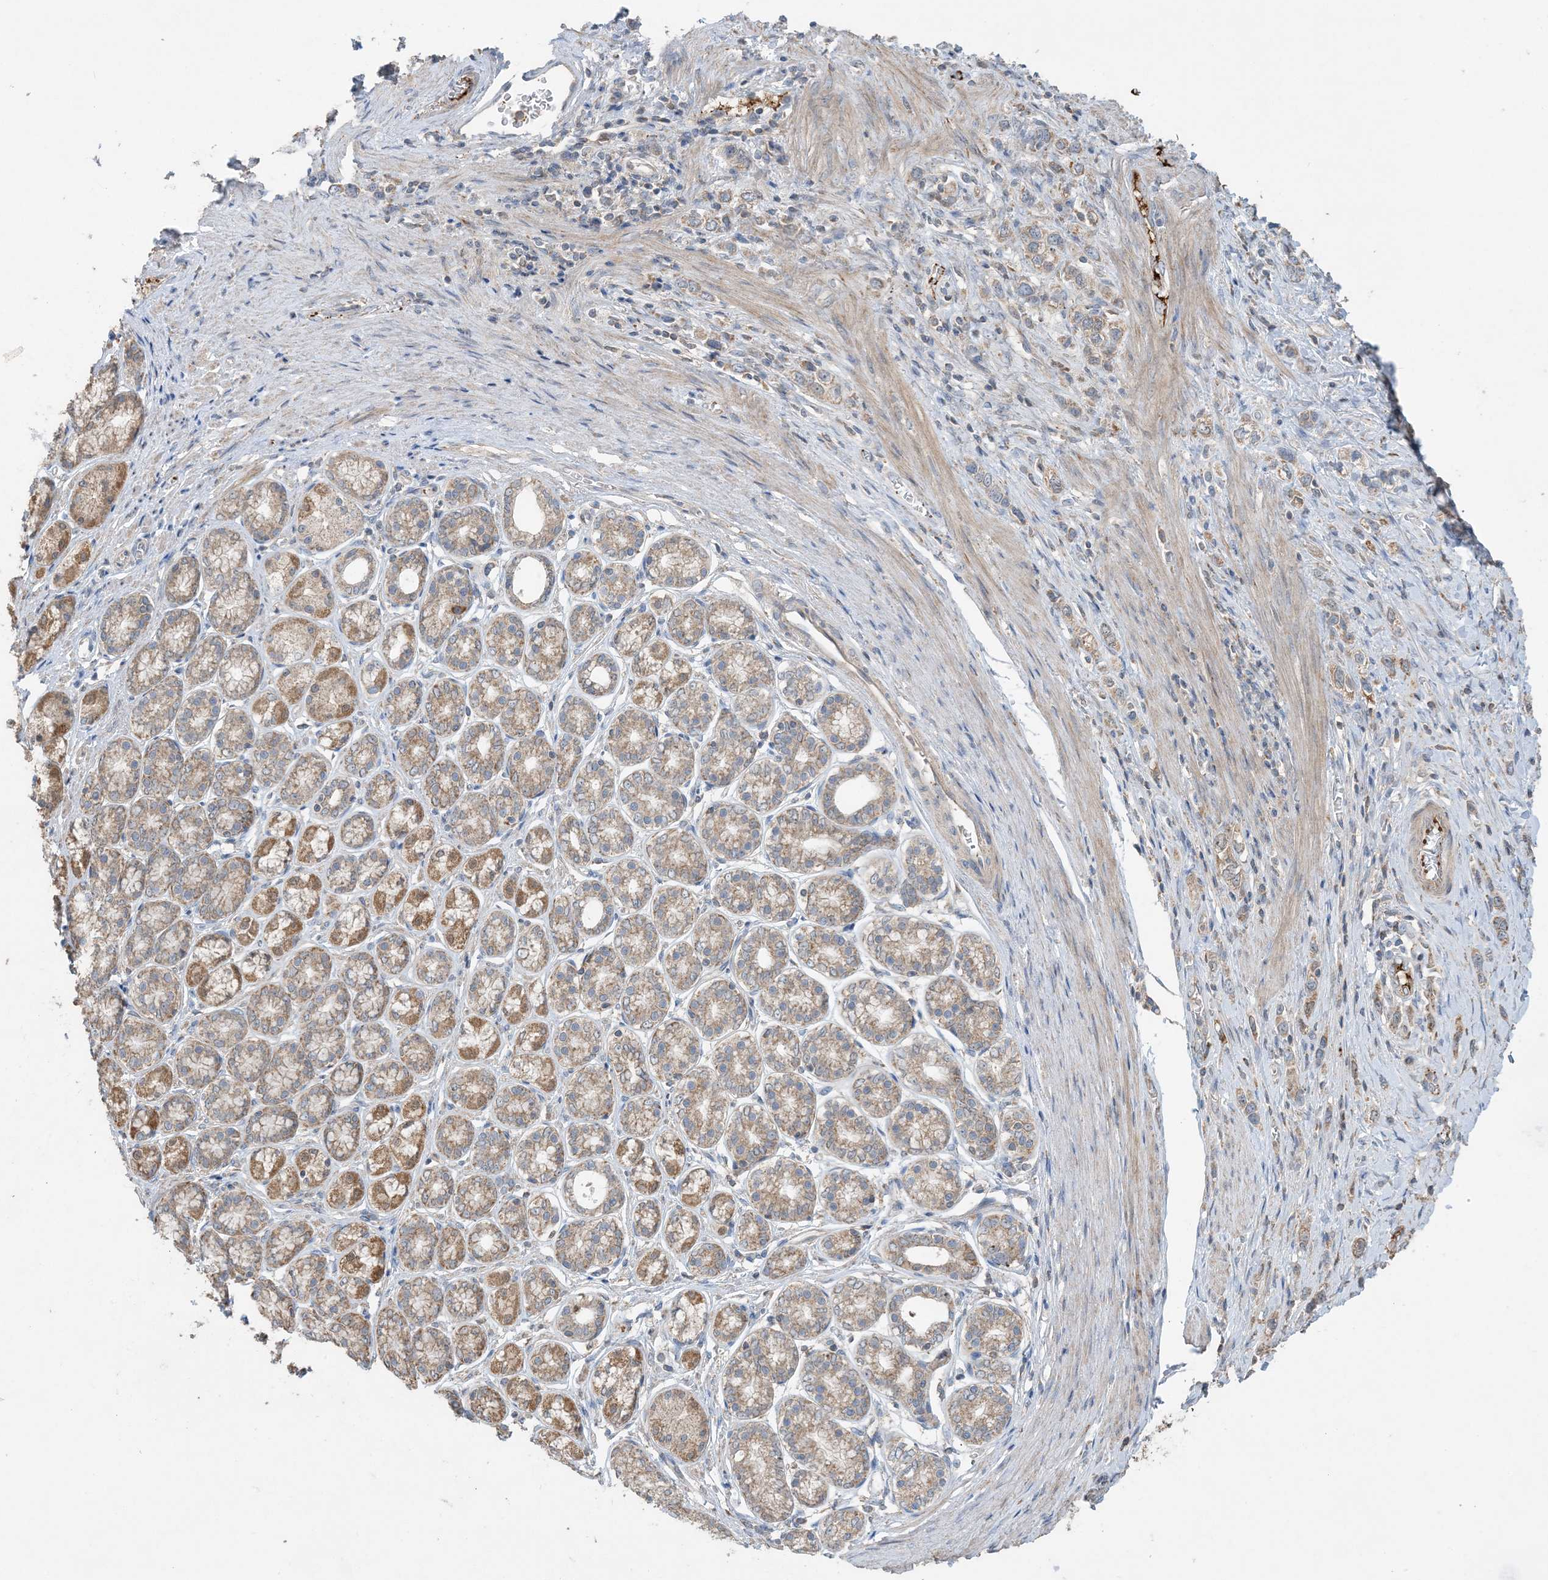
{"staining": {"intensity": "weak", "quantity": ">75%", "location": "cytoplasmic/membranous"}, "tissue": "stomach cancer", "cell_type": "Tumor cells", "image_type": "cancer", "snomed": [{"axis": "morphology", "description": "Normal tissue, NOS"}, {"axis": "morphology", "description": "Adenocarcinoma, NOS"}, {"axis": "topography", "description": "Stomach, upper"}, {"axis": "topography", "description": "Stomach"}], "caption": "A brown stain highlights weak cytoplasmic/membranous positivity of a protein in adenocarcinoma (stomach) tumor cells.", "gene": "ECHDC1", "patient": {"sex": "female", "age": 65}}